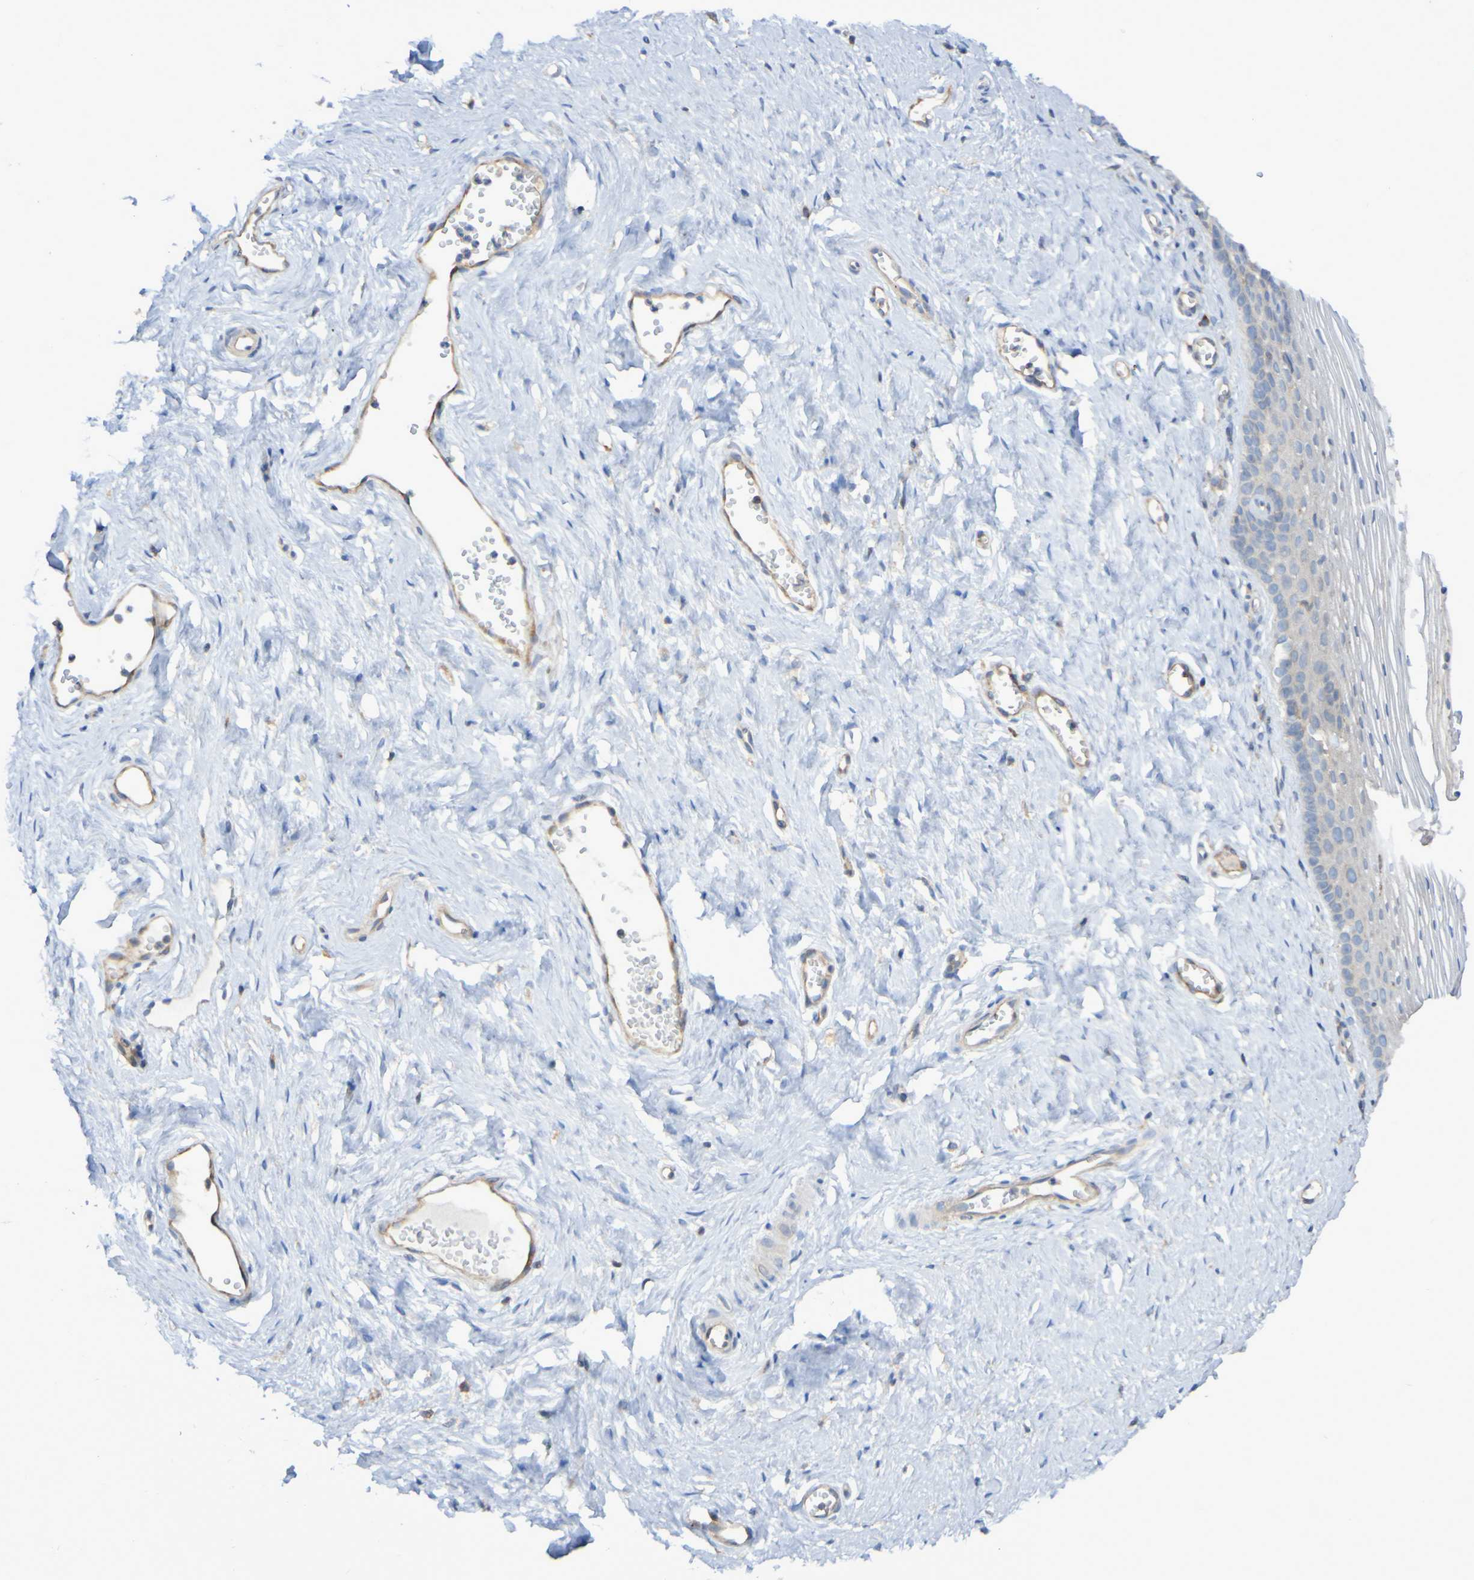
{"staining": {"intensity": "negative", "quantity": "none", "location": "none"}, "tissue": "vagina", "cell_type": "Squamous epithelial cells", "image_type": "normal", "snomed": [{"axis": "morphology", "description": "Normal tissue, NOS"}, {"axis": "topography", "description": "Vagina"}], "caption": "Immunohistochemical staining of normal vagina reveals no significant positivity in squamous epithelial cells.", "gene": "SYNJ1", "patient": {"sex": "female", "age": 32}}